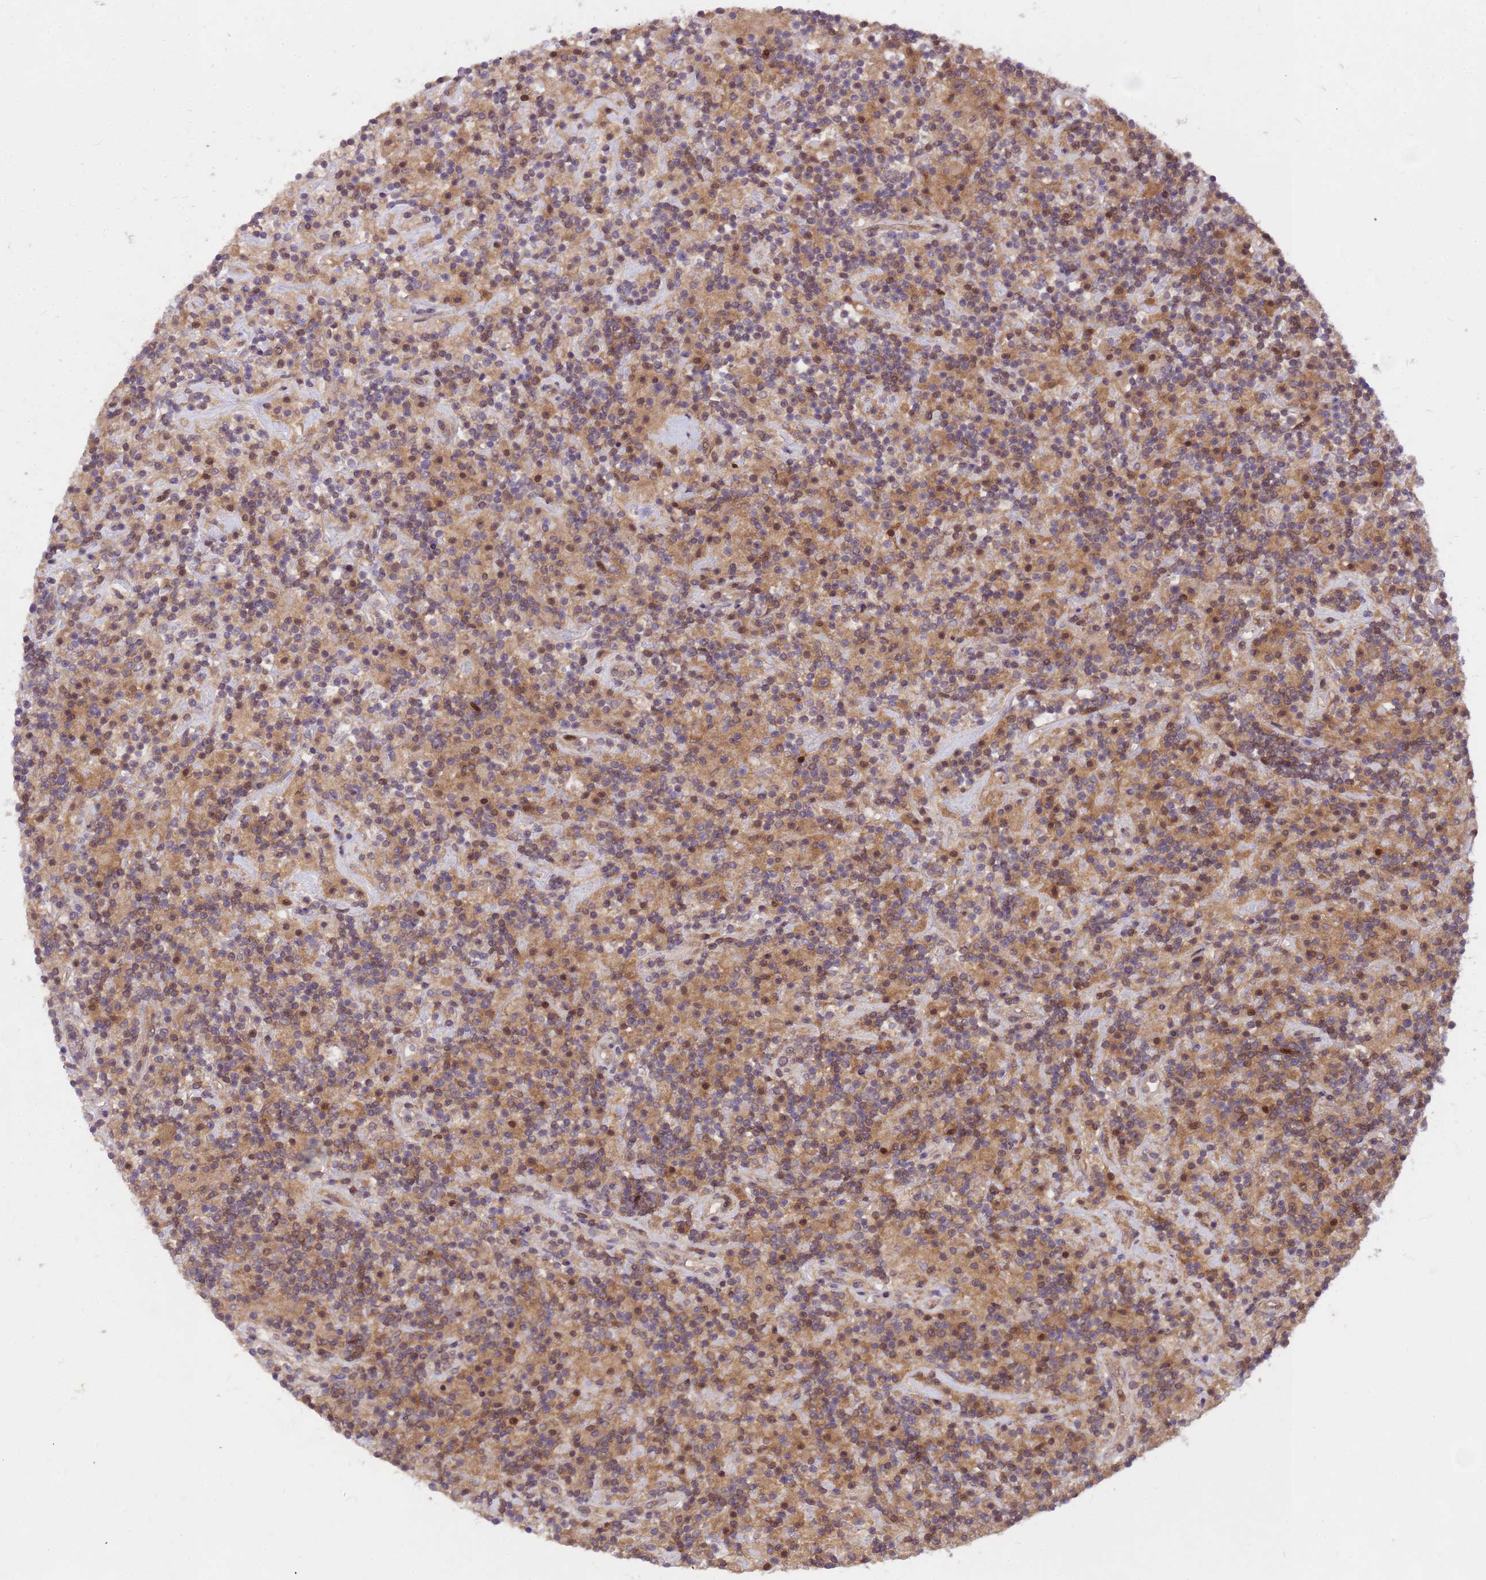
{"staining": {"intensity": "weak", "quantity": "25%-75%", "location": "cytoplasmic/membranous,nuclear"}, "tissue": "lymphoma", "cell_type": "Tumor cells", "image_type": "cancer", "snomed": [{"axis": "morphology", "description": "Hodgkin's disease, NOS"}, {"axis": "topography", "description": "Lymph node"}], "caption": "IHC (DAB) staining of human Hodgkin's disease shows weak cytoplasmic/membranous and nuclear protein positivity in about 25%-75% of tumor cells.", "gene": "PPP2CB", "patient": {"sex": "male", "age": 70}}